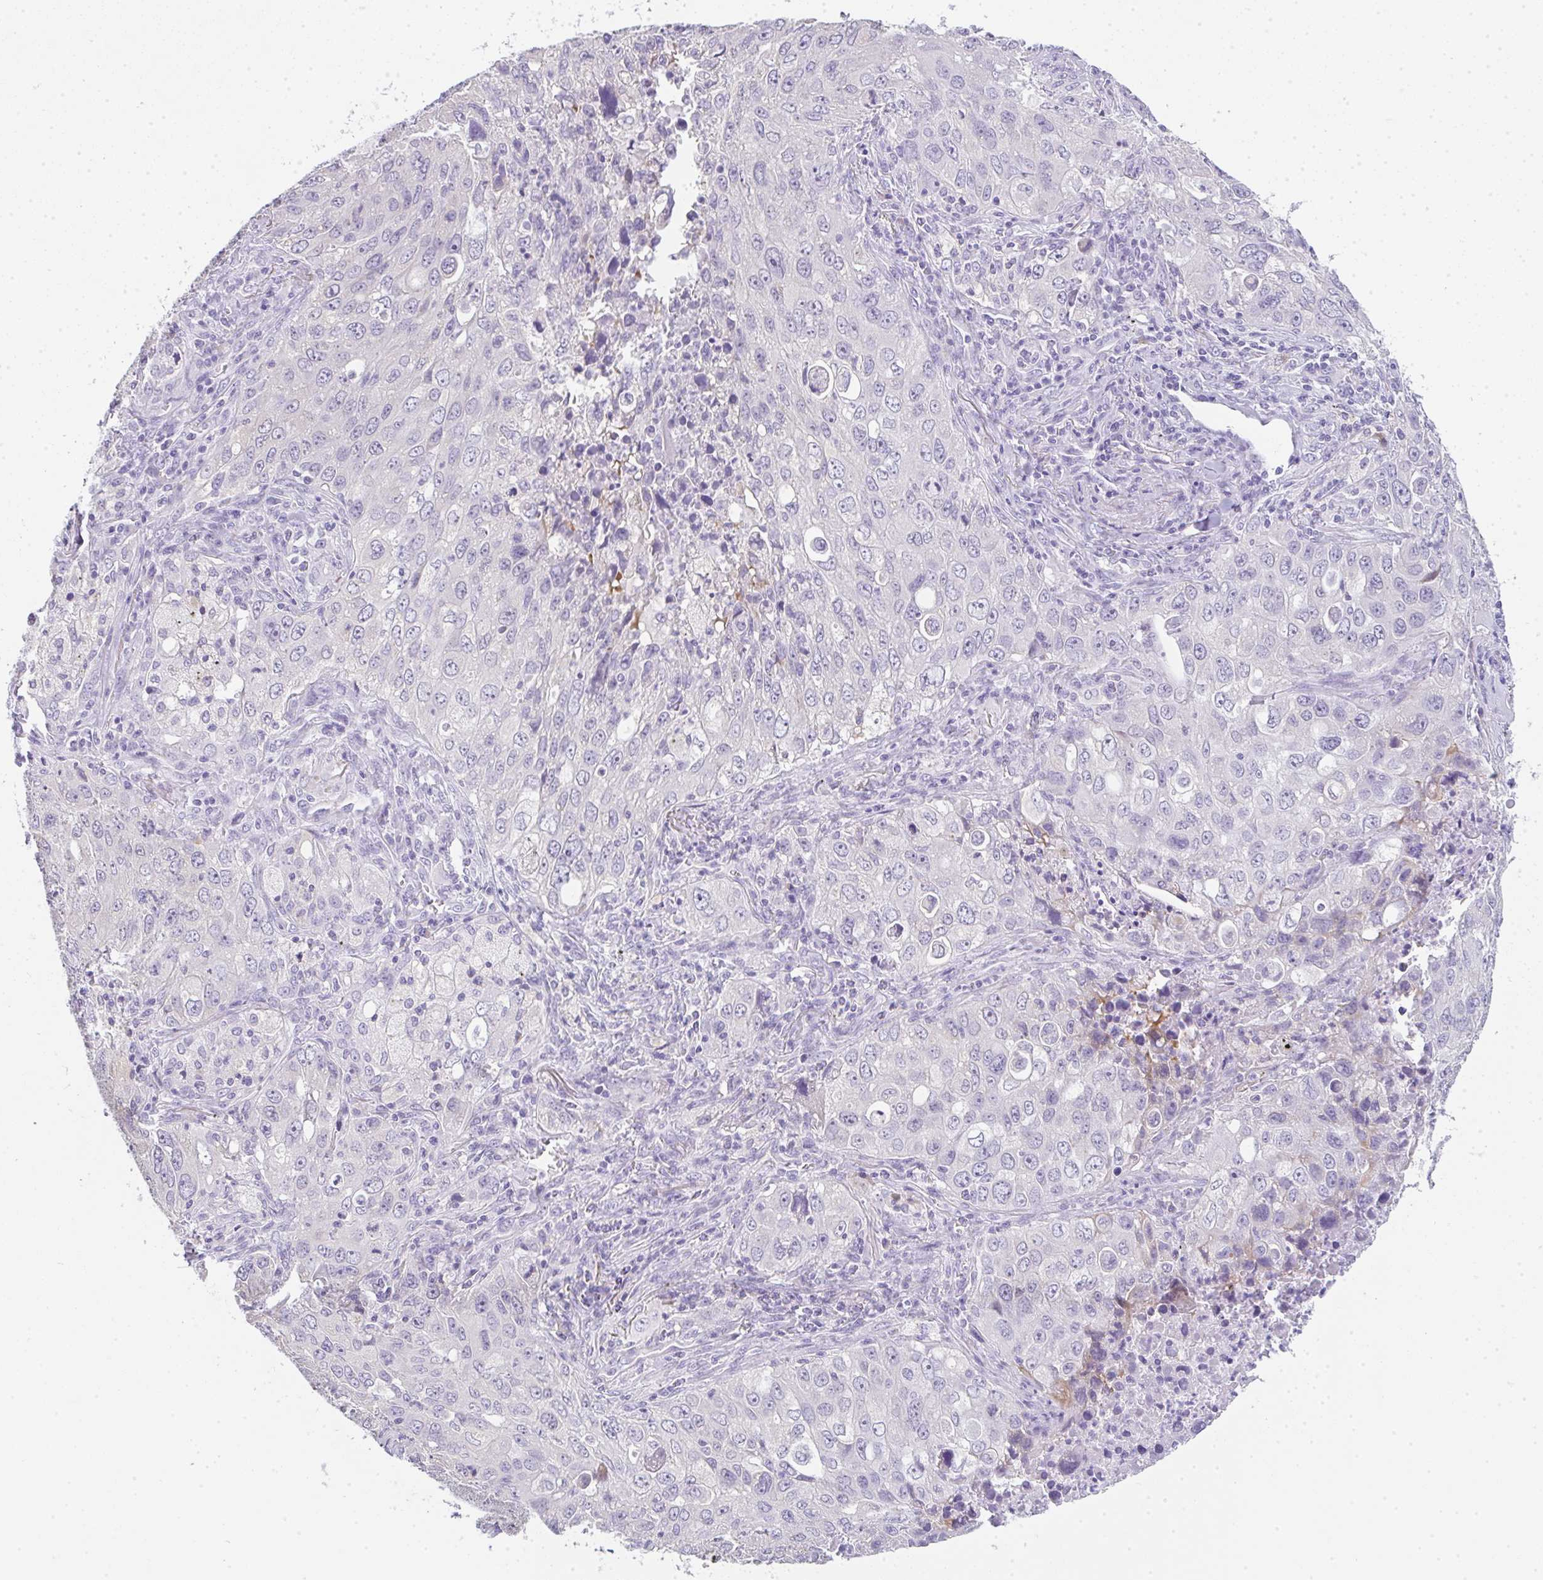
{"staining": {"intensity": "negative", "quantity": "none", "location": "none"}, "tissue": "lung cancer", "cell_type": "Tumor cells", "image_type": "cancer", "snomed": [{"axis": "morphology", "description": "Adenocarcinoma, NOS"}, {"axis": "morphology", "description": "Adenocarcinoma, metastatic, NOS"}, {"axis": "topography", "description": "Lymph node"}, {"axis": "topography", "description": "Lung"}], "caption": "The image demonstrates no significant staining in tumor cells of lung metastatic adenocarcinoma.", "gene": "LPAR4", "patient": {"sex": "female", "age": 42}}